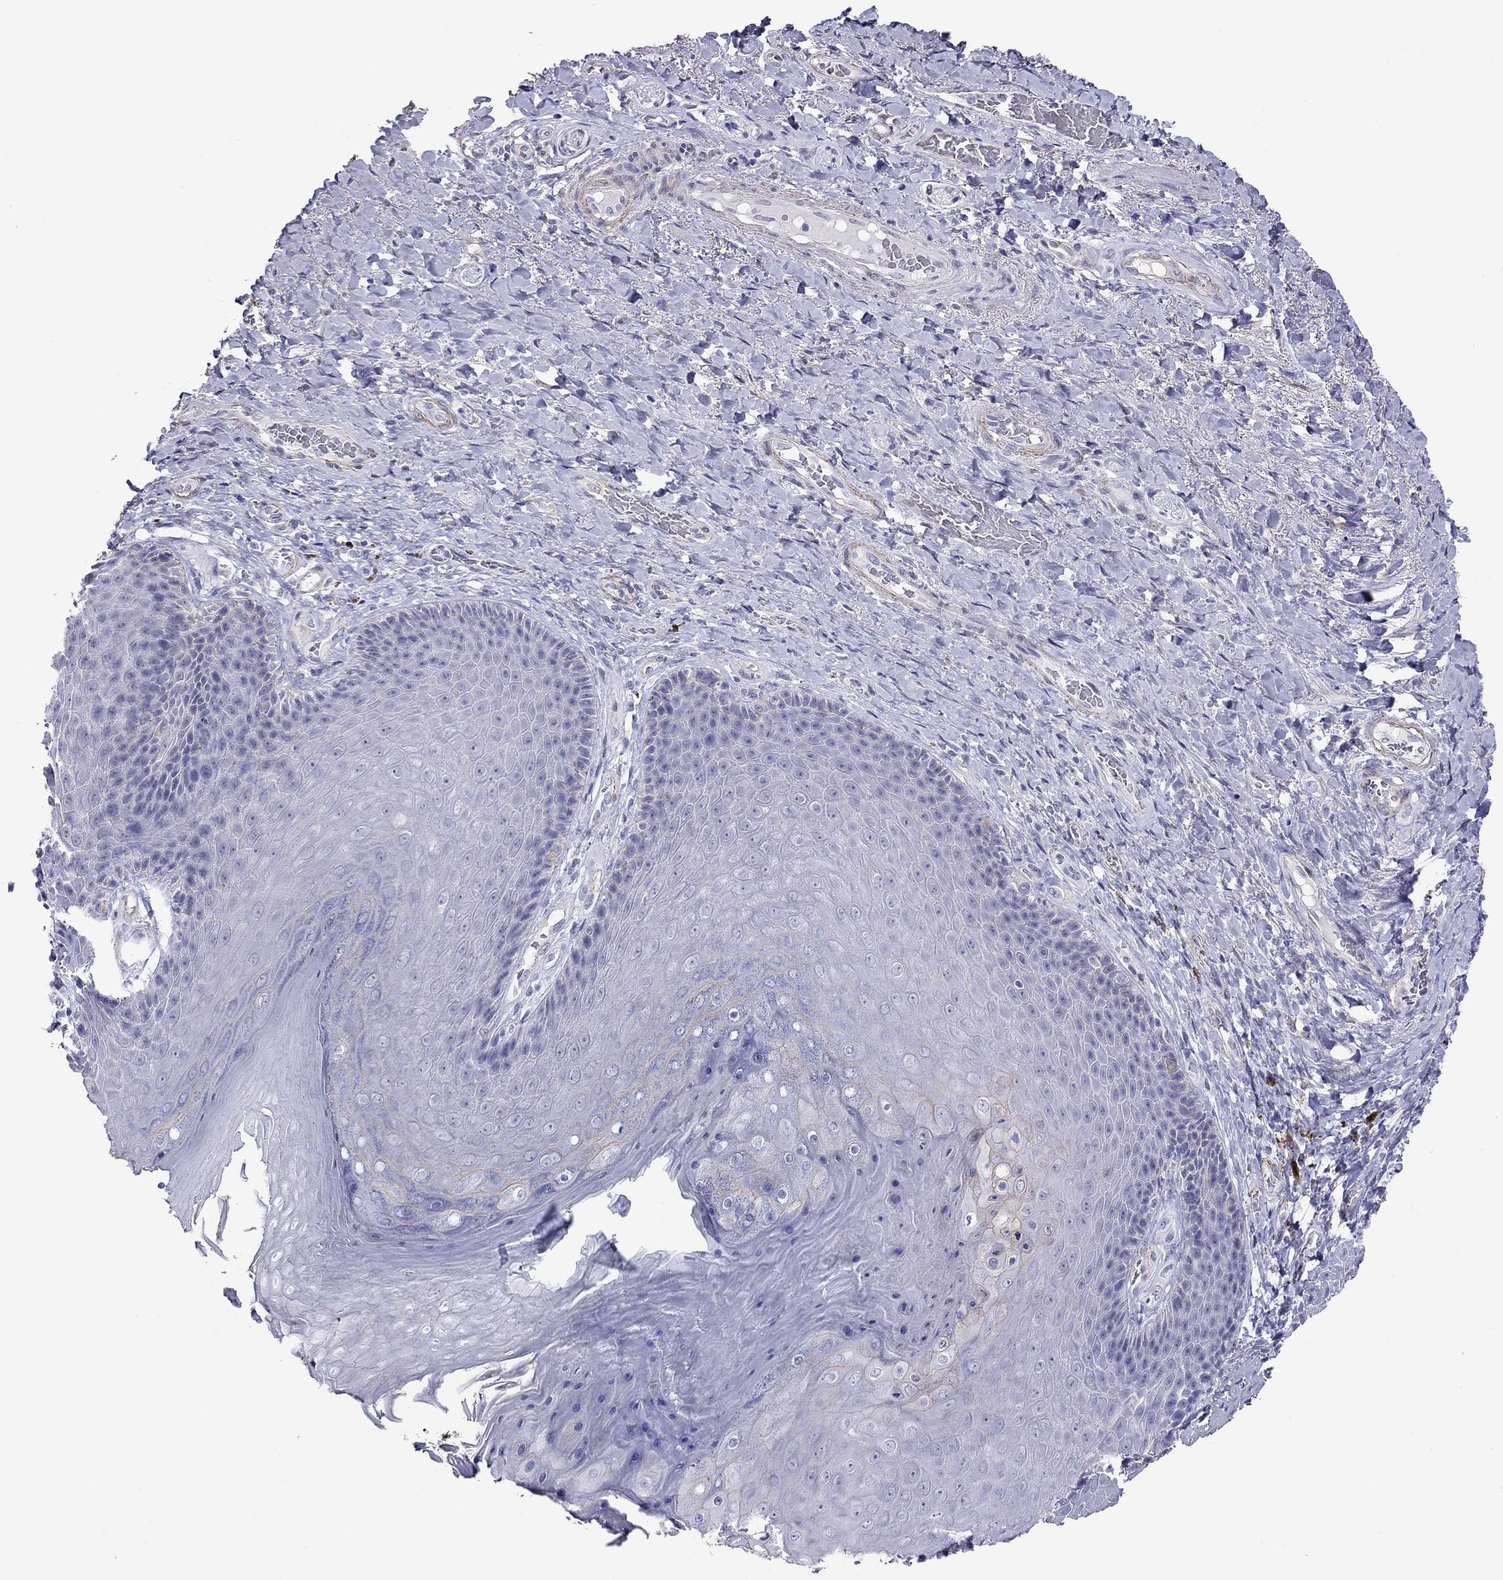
{"staining": {"intensity": "negative", "quantity": "none", "location": "none"}, "tissue": "skin", "cell_type": "Epidermal cells", "image_type": "normal", "snomed": [{"axis": "morphology", "description": "Normal tissue, NOS"}, {"axis": "topography", "description": "Skeletal muscle"}, {"axis": "topography", "description": "Anal"}, {"axis": "topography", "description": "Peripheral nerve tissue"}], "caption": "Epidermal cells show no significant protein expression in benign skin.", "gene": "MYMX", "patient": {"sex": "male", "age": 53}}